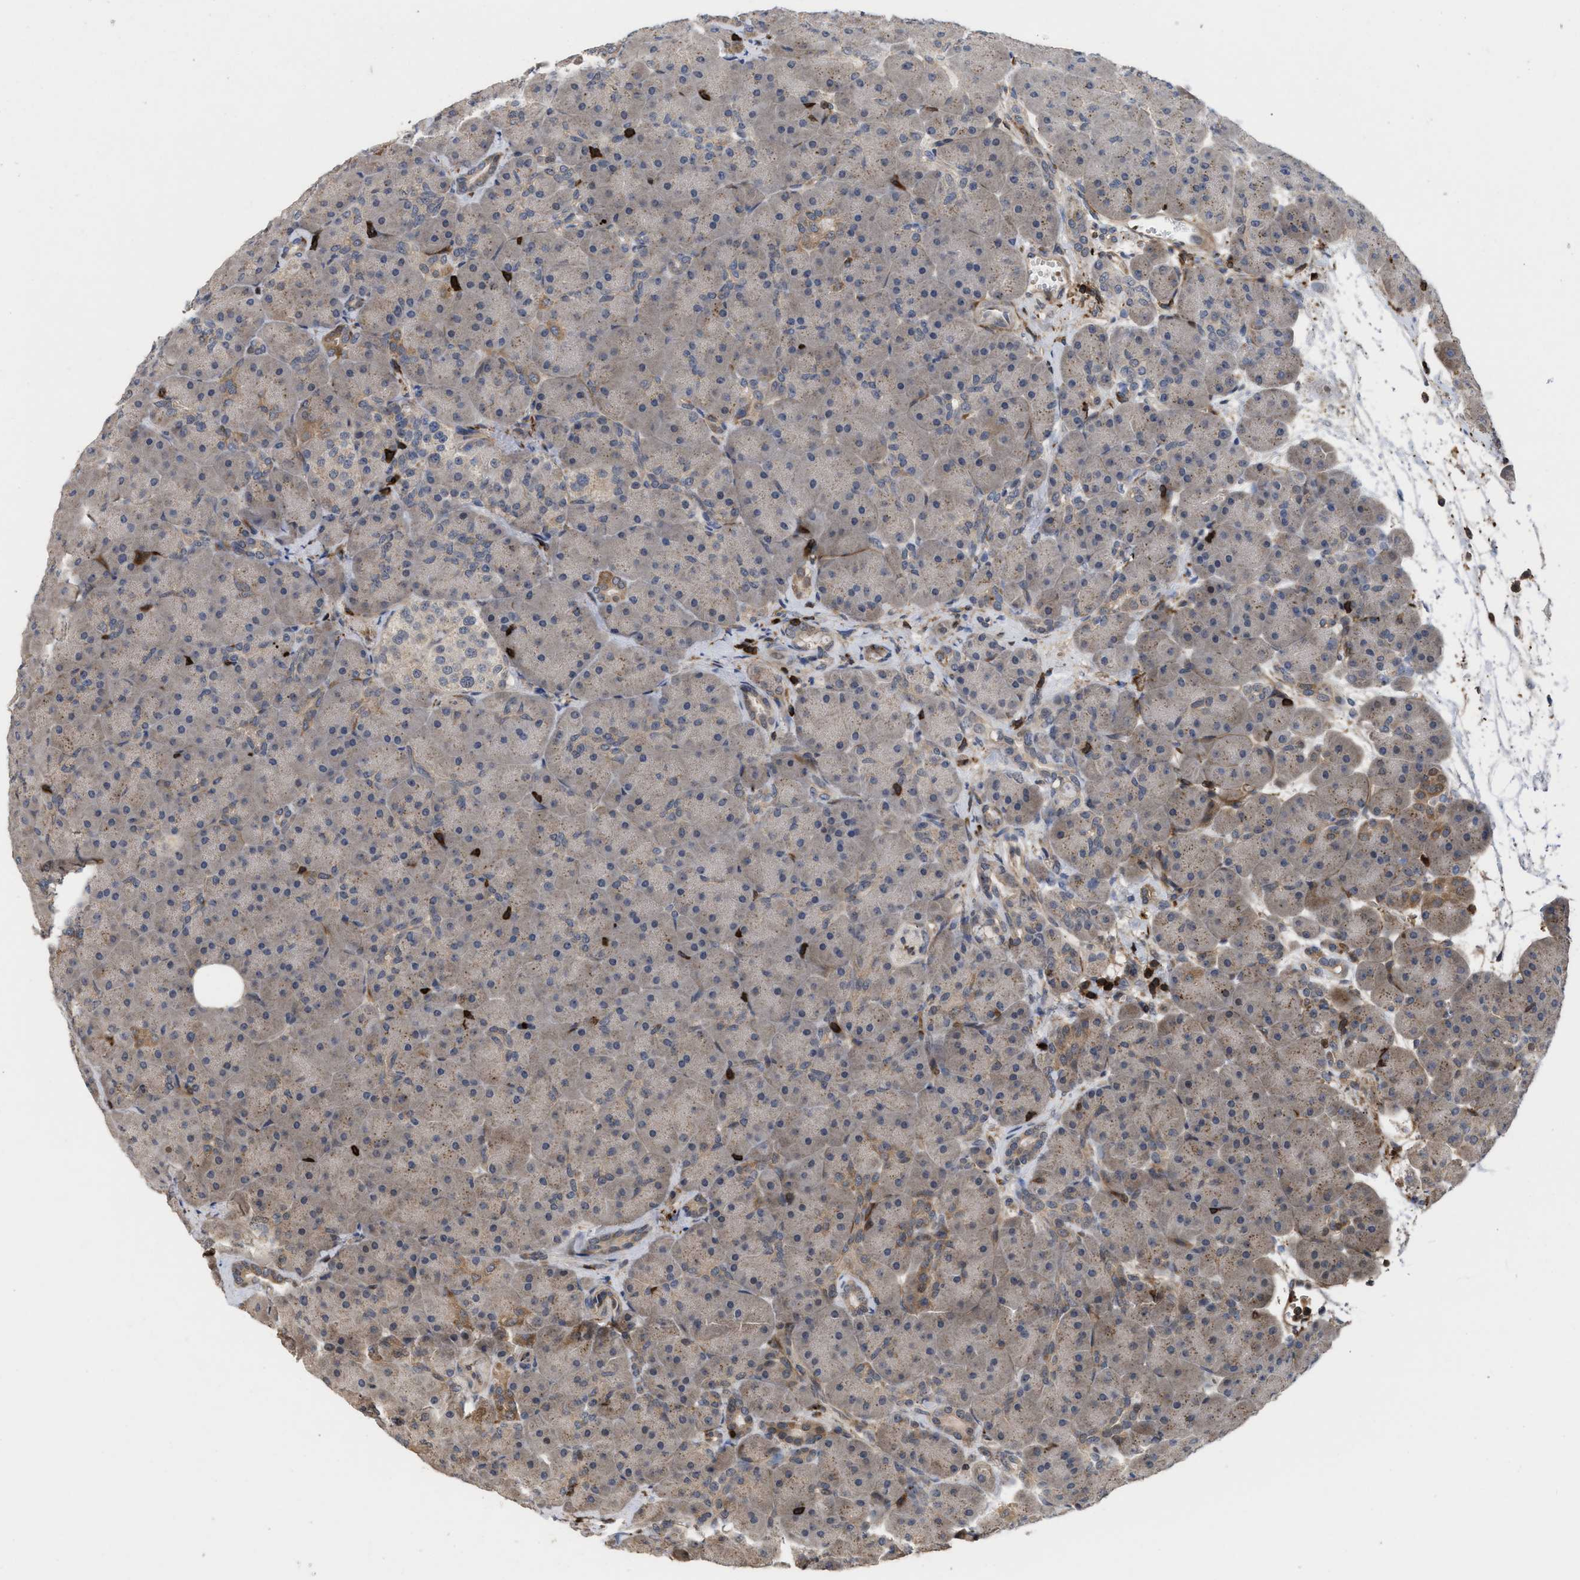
{"staining": {"intensity": "weak", "quantity": "25%-75%", "location": "cytoplasmic/membranous"}, "tissue": "pancreas", "cell_type": "Exocrine glandular cells", "image_type": "normal", "snomed": [{"axis": "morphology", "description": "Normal tissue, NOS"}, {"axis": "topography", "description": "Pancreas"}], "caption": "DAB (3,3'-diaminobenzidine) immunohistochemical staining of benign pancreas shows weak cytoplasmic/membranous protein staining in about 25%-75% of exocrine glandular cells.", "gene": "PTPRE", "patient": {"sex": "male", "age": 66}}